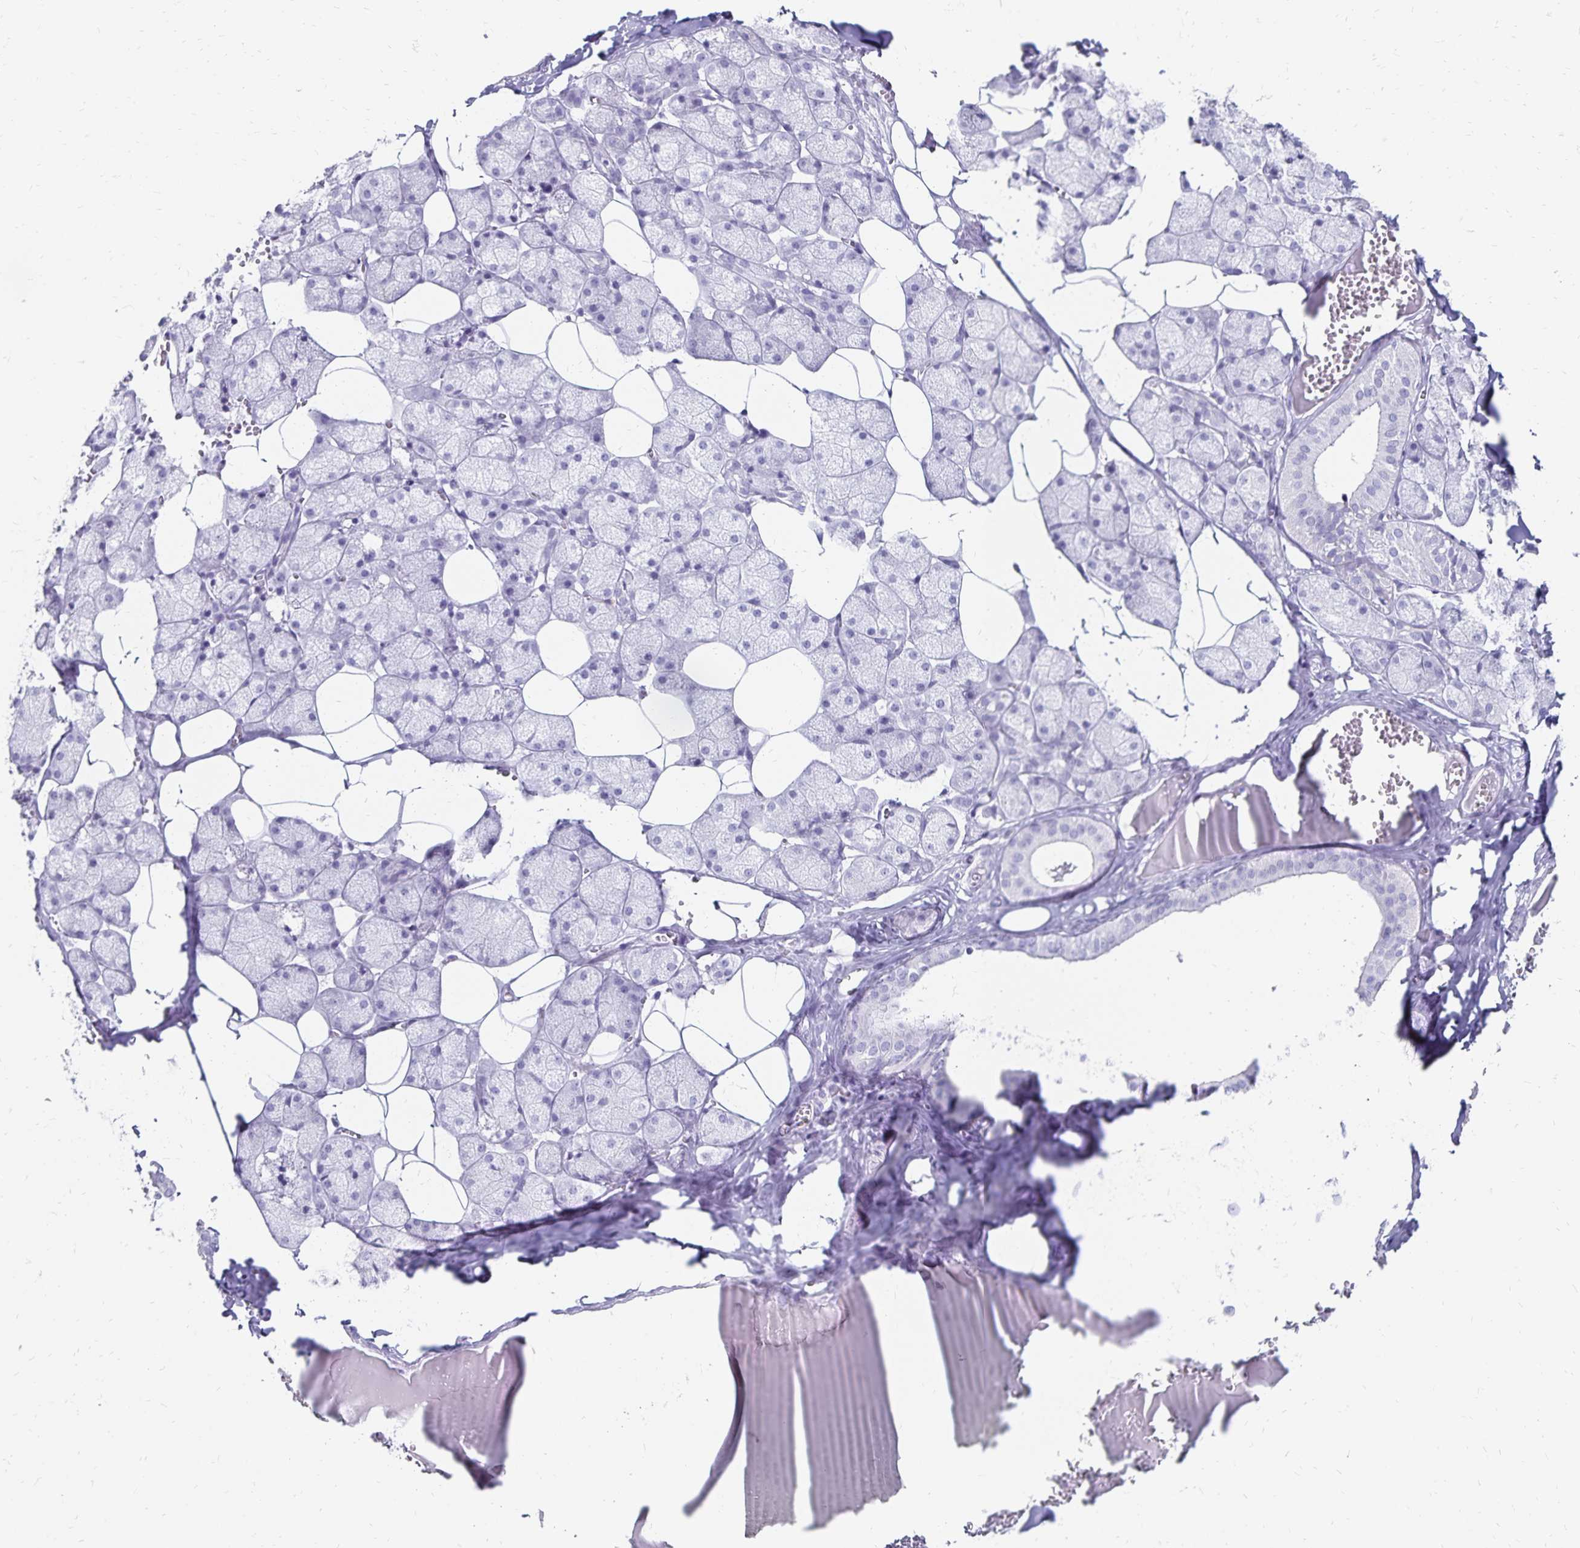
{"staining": {"intensity": "negative", "quantity": "none", "location": "none"}, "tissue": "salivary gland", "cell_type": "Glandular cells", "image_type": "normal", "snomed": [{"axis": "morphology", "description": "Normal tissue, NOS"}, {"axis": "topography", "description": "Salivary gland"}, {"axis": "topography", "description": "Peripheral nerve tissue"}], "caption": "Glandular cells are negative for brown protein staining in benign salivary gland. Nuclei are stained in blue.", "gene": "GIP", "patient": {"sex": "male", "age": 38}}